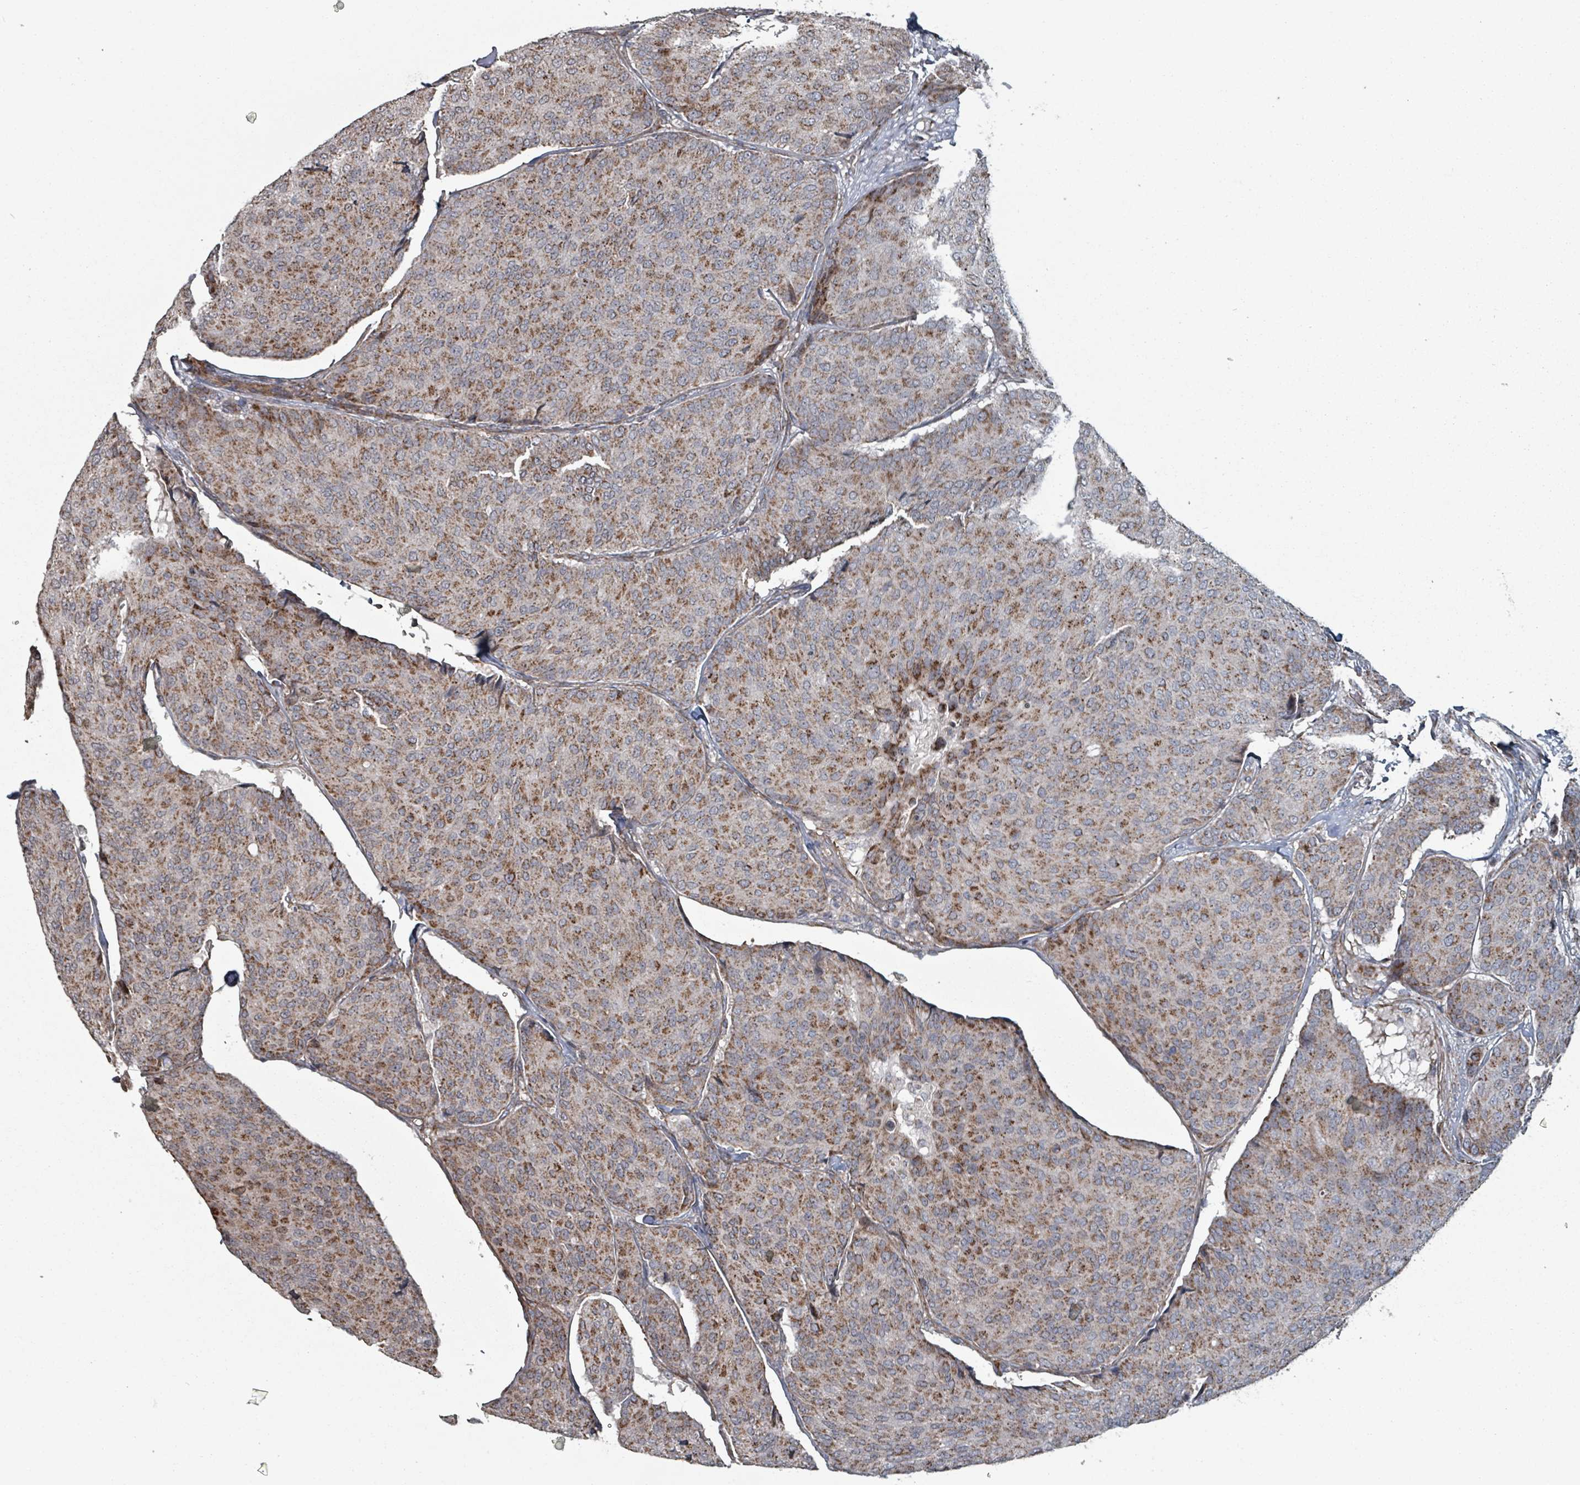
{"staining": {"intensity": "moderate", "quantity": ">75%", "location": "cytoplasmic/membranous"}, "tissue": "breast cancer", "cell_type": "Tumor cells", "image_type": "cancer", "snomed": [{"axis": "morphology", "description": "Duct carcinoma"}, {"axis": "topography", "description": "Breast"}], "caption": "Human intraductal carcinoma (breast) stained with a protein marker demonstrates moderate staining in tumor cells.", "gene": "MRPL4", "patient": {"sex": "female", "age": 75}}